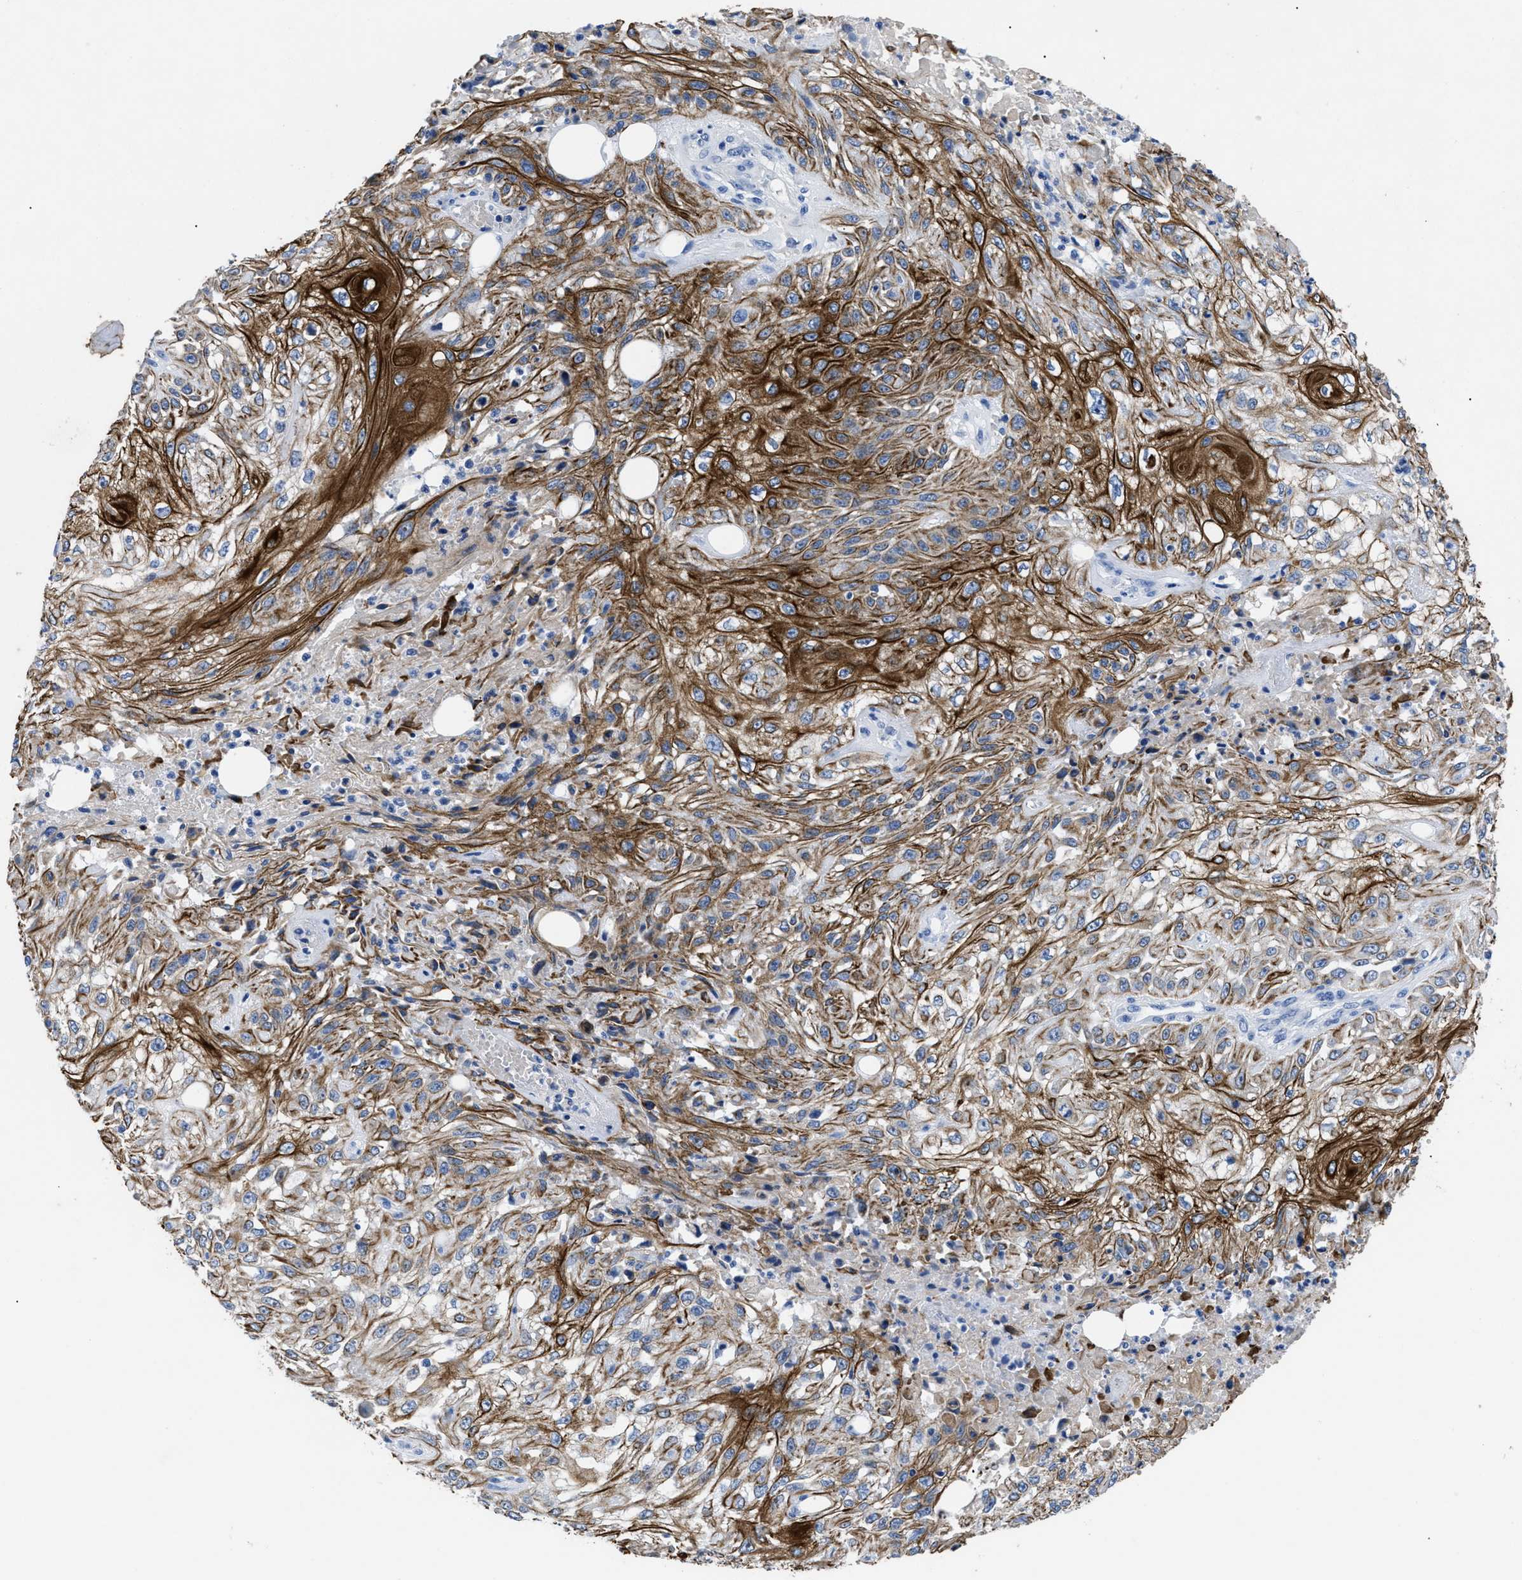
{"staining": {"intensity": "strong", "quantity": "25%-75%", "location": "cytoplasmic/membranous"}, "tissue": "skin cancer", "cell_type": "Tumor cells", "image_type": "cancer", "snomed": [{"axis": "morphology", "description": "Squamous cell carcinoma, NOS"}, {"axis": "morphology", "description": "Squamous cell carcinoma, metastatic, NOS"}, {"axis": "topography", "description": "Skin"}, {"axis": "topography", "description": "Lymph node"}], "caption": "DAB immunohistochemical staining of metastatic squamous cell carcinoma (skin) demonstrates strong cytoplasmic/membranous protein positivity in about 25%-75% of tumor cells.", "gene": "TMEM68", "patient": {"sex": "male", "age": 75}}